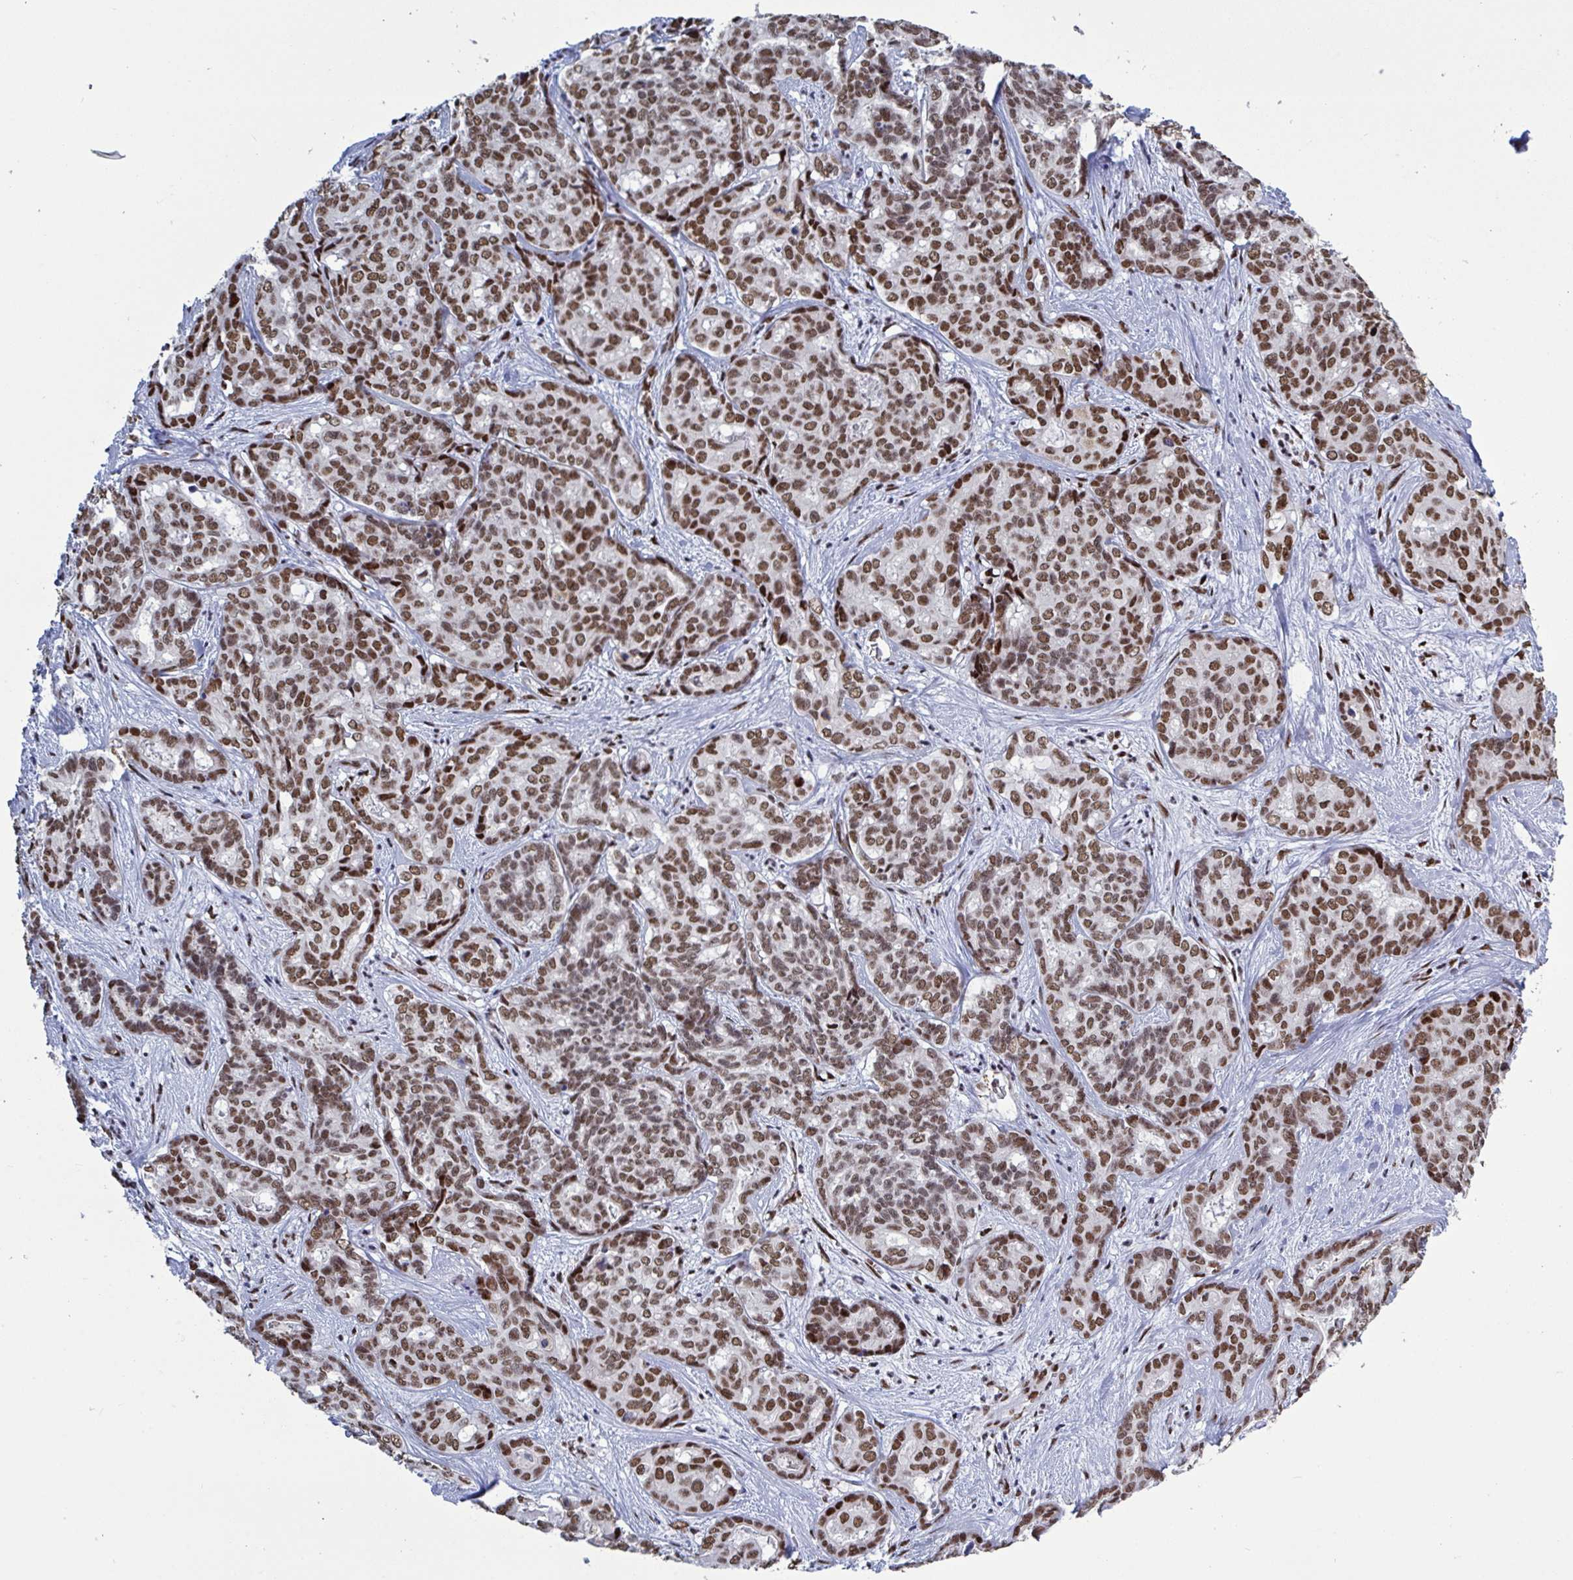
{"staining": {"intensity": "strong", "quantity": ">75%", "location": "nuclear"}, "tissue": "liver cancer", "cell_type": "Tumor cells", "image_type": "cancer", "snomed": [{"axis": "morphology", "description": "Cholangiocarcinoma"}, {"axis": "topography", "description": "Liver"}], "caption": "An image of human liver cancer (cholangiocarcinoma) stained for a protein reveals strong nuclear brown staining in tumor cells. Immunohistochemistry (ihc) stains the protein in brown and the nuclei are stained blue.", "gene": "ZNF607", "patient": {"sex": "female", "age": 64}}